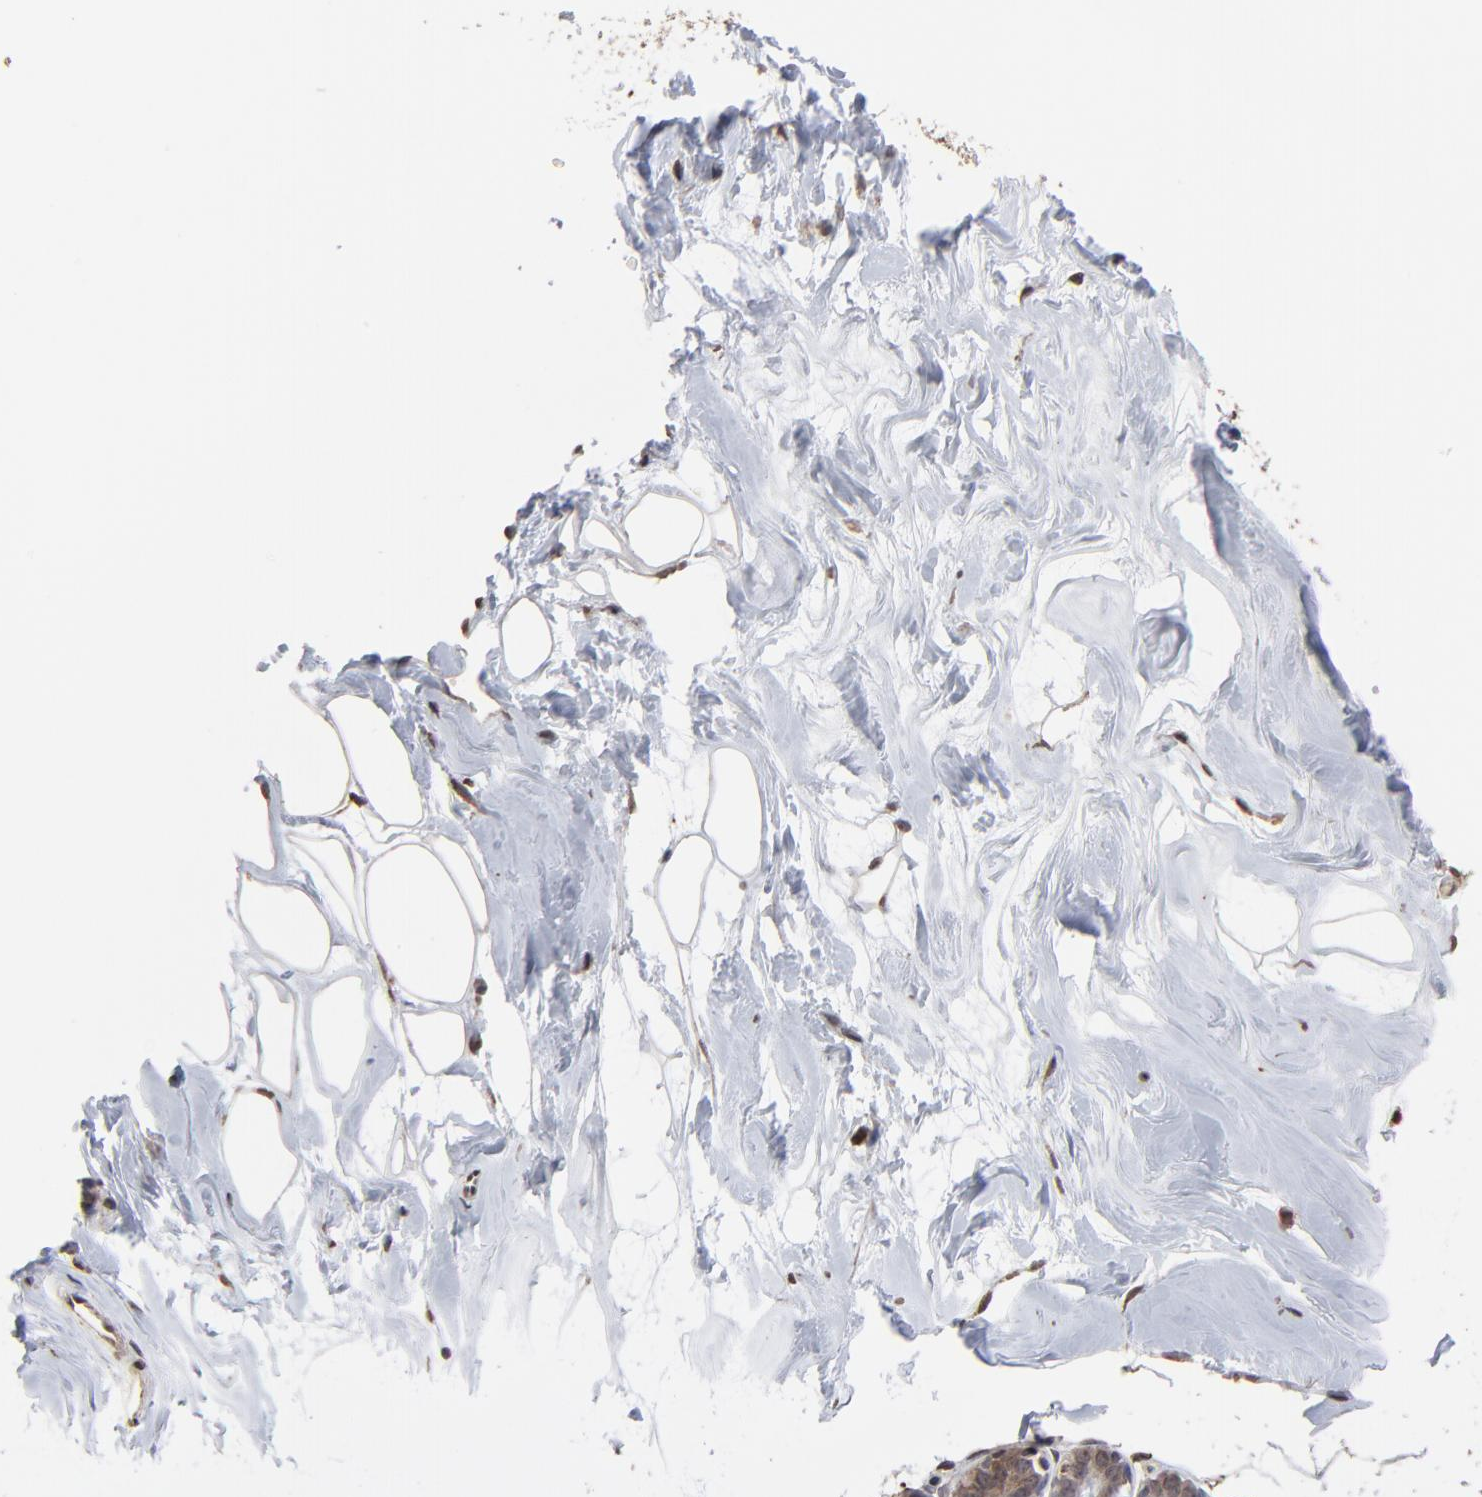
{"staining": {"intensity": "negative", "quantity": "none", "location": "none"}, "tissue": "breast", "cell_type": "Adipocytes", "image_type": "normal", "snomed": [{"axis": "morphology", "description": "Normal tissue, NOS"}, {"axis": "morphology", "description": "Fibrosis, NOS"}, {"axis": "topography", "description": "Breast"}], "caption": "Adipocytes are negative for protein expression in normal human breast. (DAB immunohistochemistry visualized using brightfield microscopy, high magnification).", "gene": "CHM", "patient": {"sex": "female", "age": 39}}